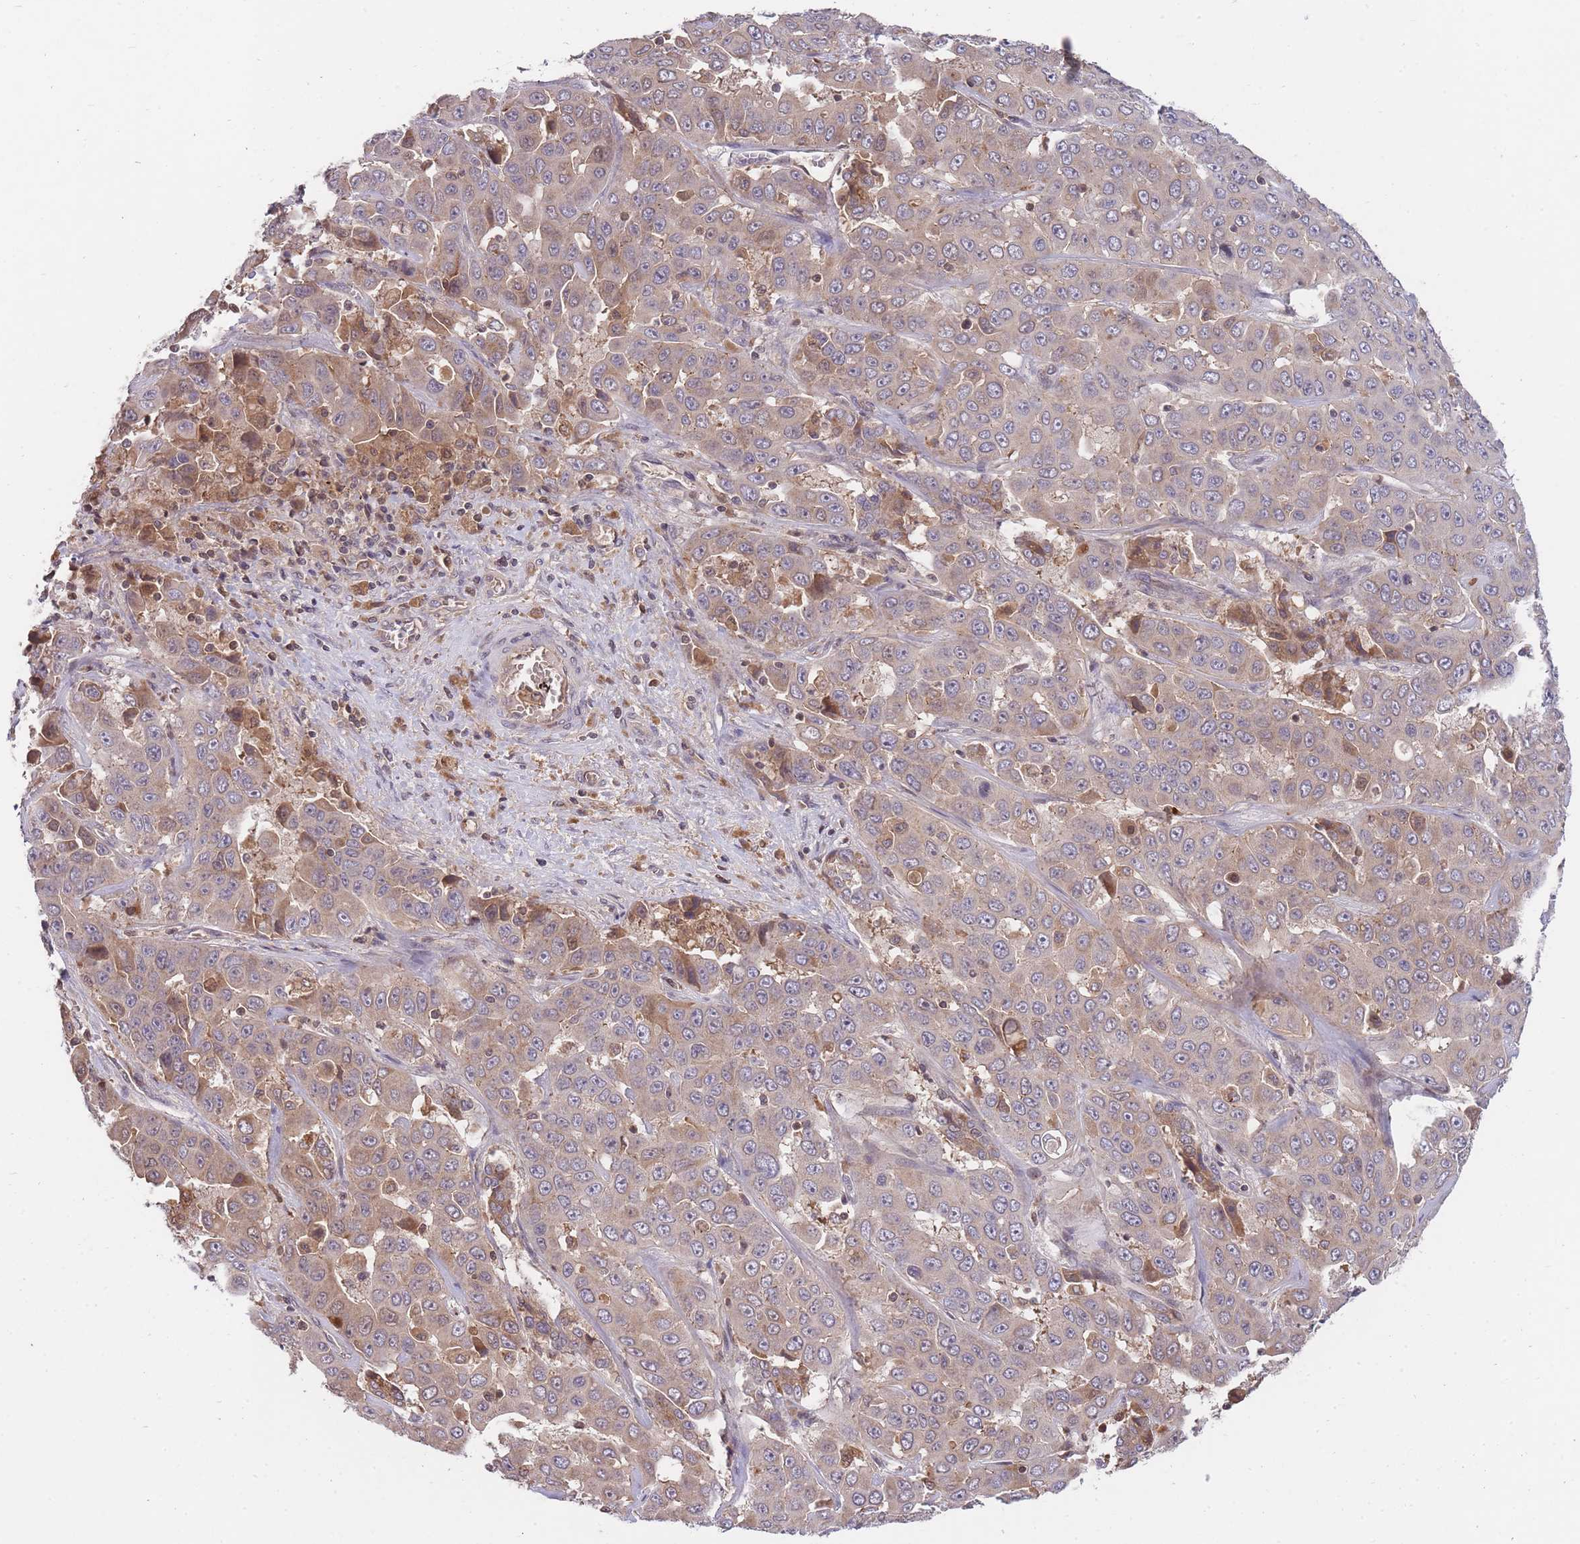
{"staining": {"intensity": "weak", "quantity": "25%-75%", "location": "cytoplasmic/membranous"}, "tissue": "liver cancer", "cell_type": "Tumor cells", "image_type": "cancer", "snomed": [{"axis": "morphology", "description": "Cholangiocarcinoma"}, {"axis": "topography", "description": "Liver"}], "caption": "Weak cytoplasmic/membranous expression is appreciated in approximately 25%-75% of tumor cells in cholangiocarcinoma (liver). The staining was performed using DAB to visualize the protein expression in brown, while the nuclei were stained in blue with hematoxylin (Magnification: 20x).", "gene": "RALGDS", "patient": {"sex": "female", "age": 52}}